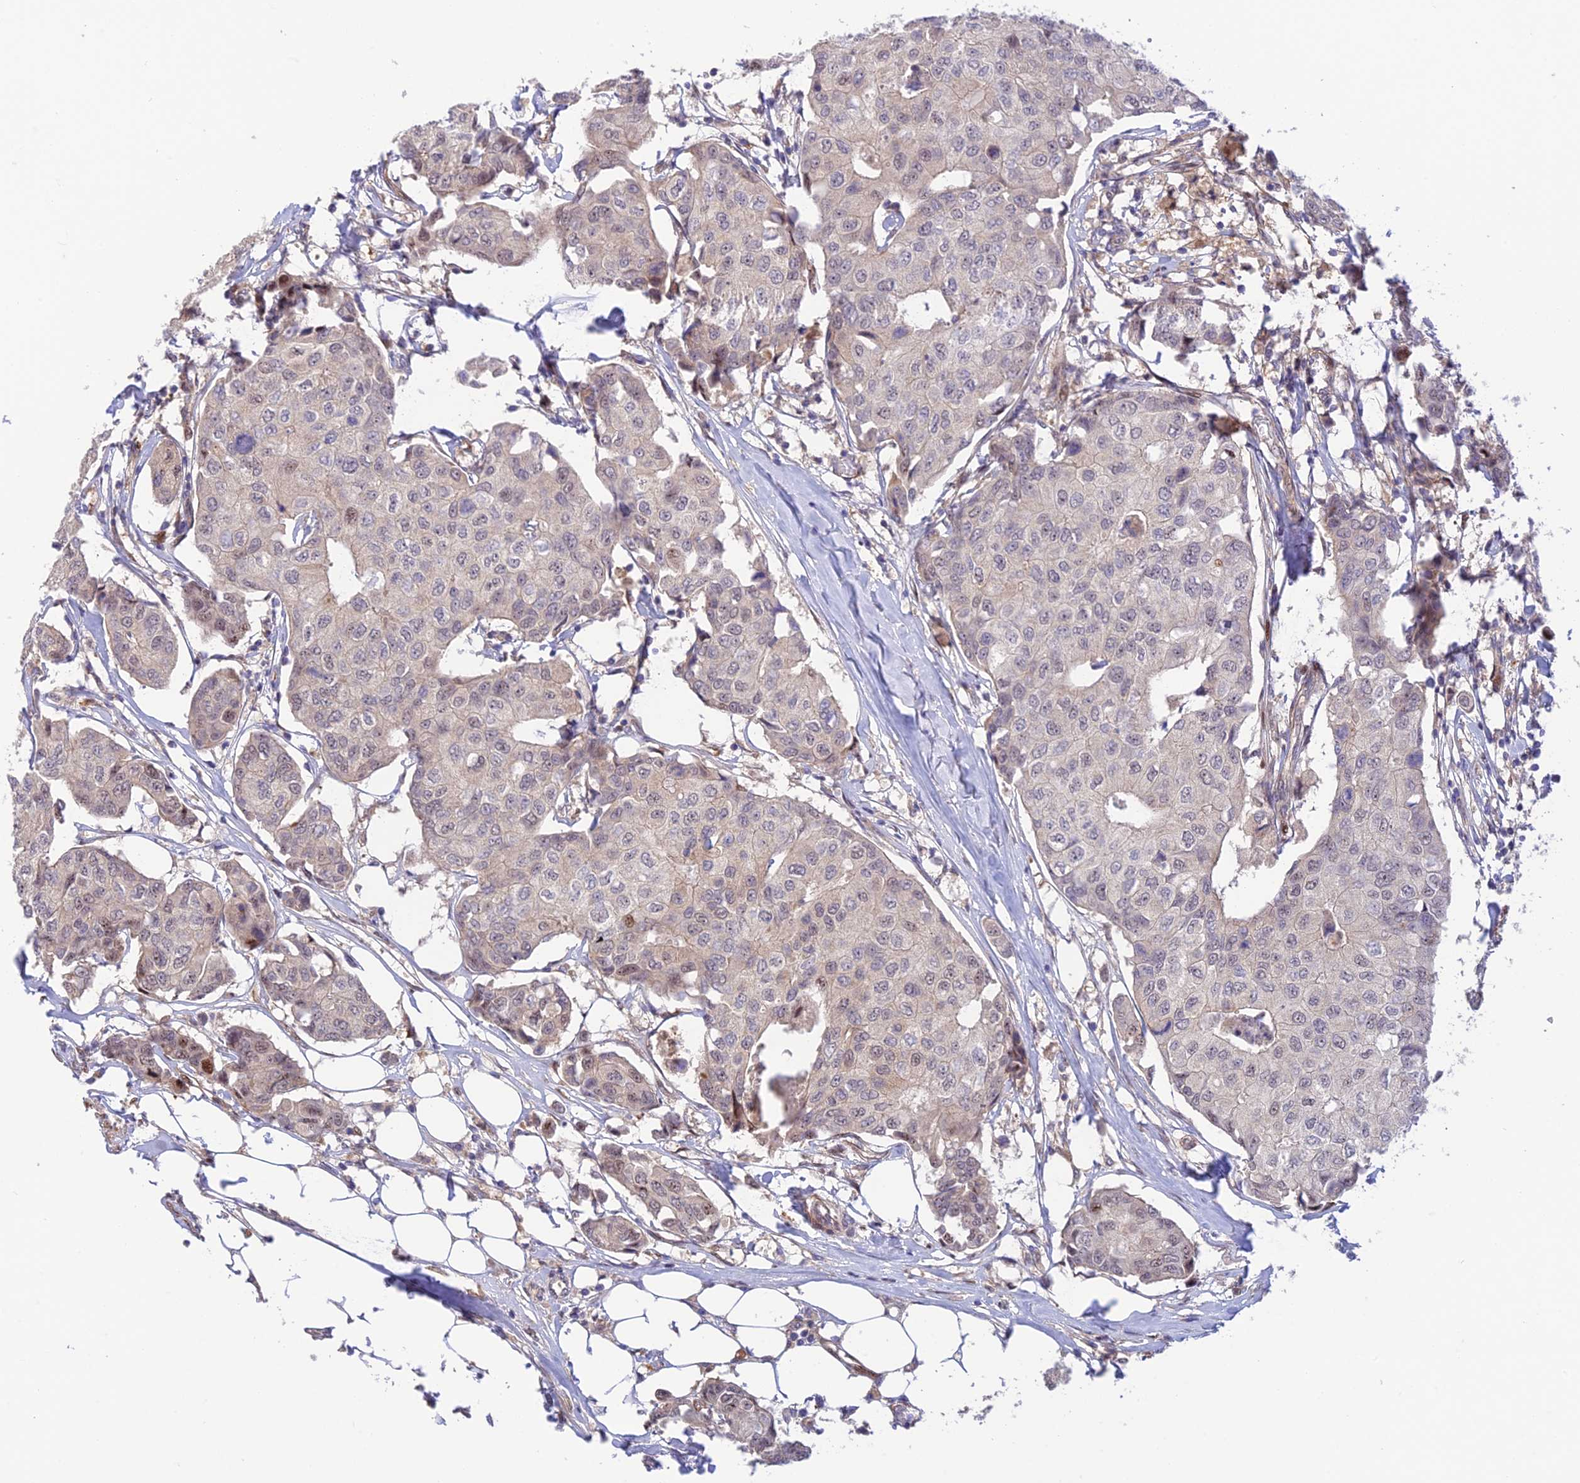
{"staining": {"intensity": "moderate", "quantity": "<25%", "location": "nuclear"}, "tissue": "breast cancer", "cell_type": "Tumor cells", "image_type": "cancer", "snomed": [{"axis": "morphology", "description": "Duct carcinoma"}, {"axis": "topography", "description": "Breast"}], "caption": "Breast invasive ductal carcinoma stained with a protein marker reveals moderate staining in tumor cells.", "gene": "ZNF584", "patient": {"sex": "female", "age": 80}}